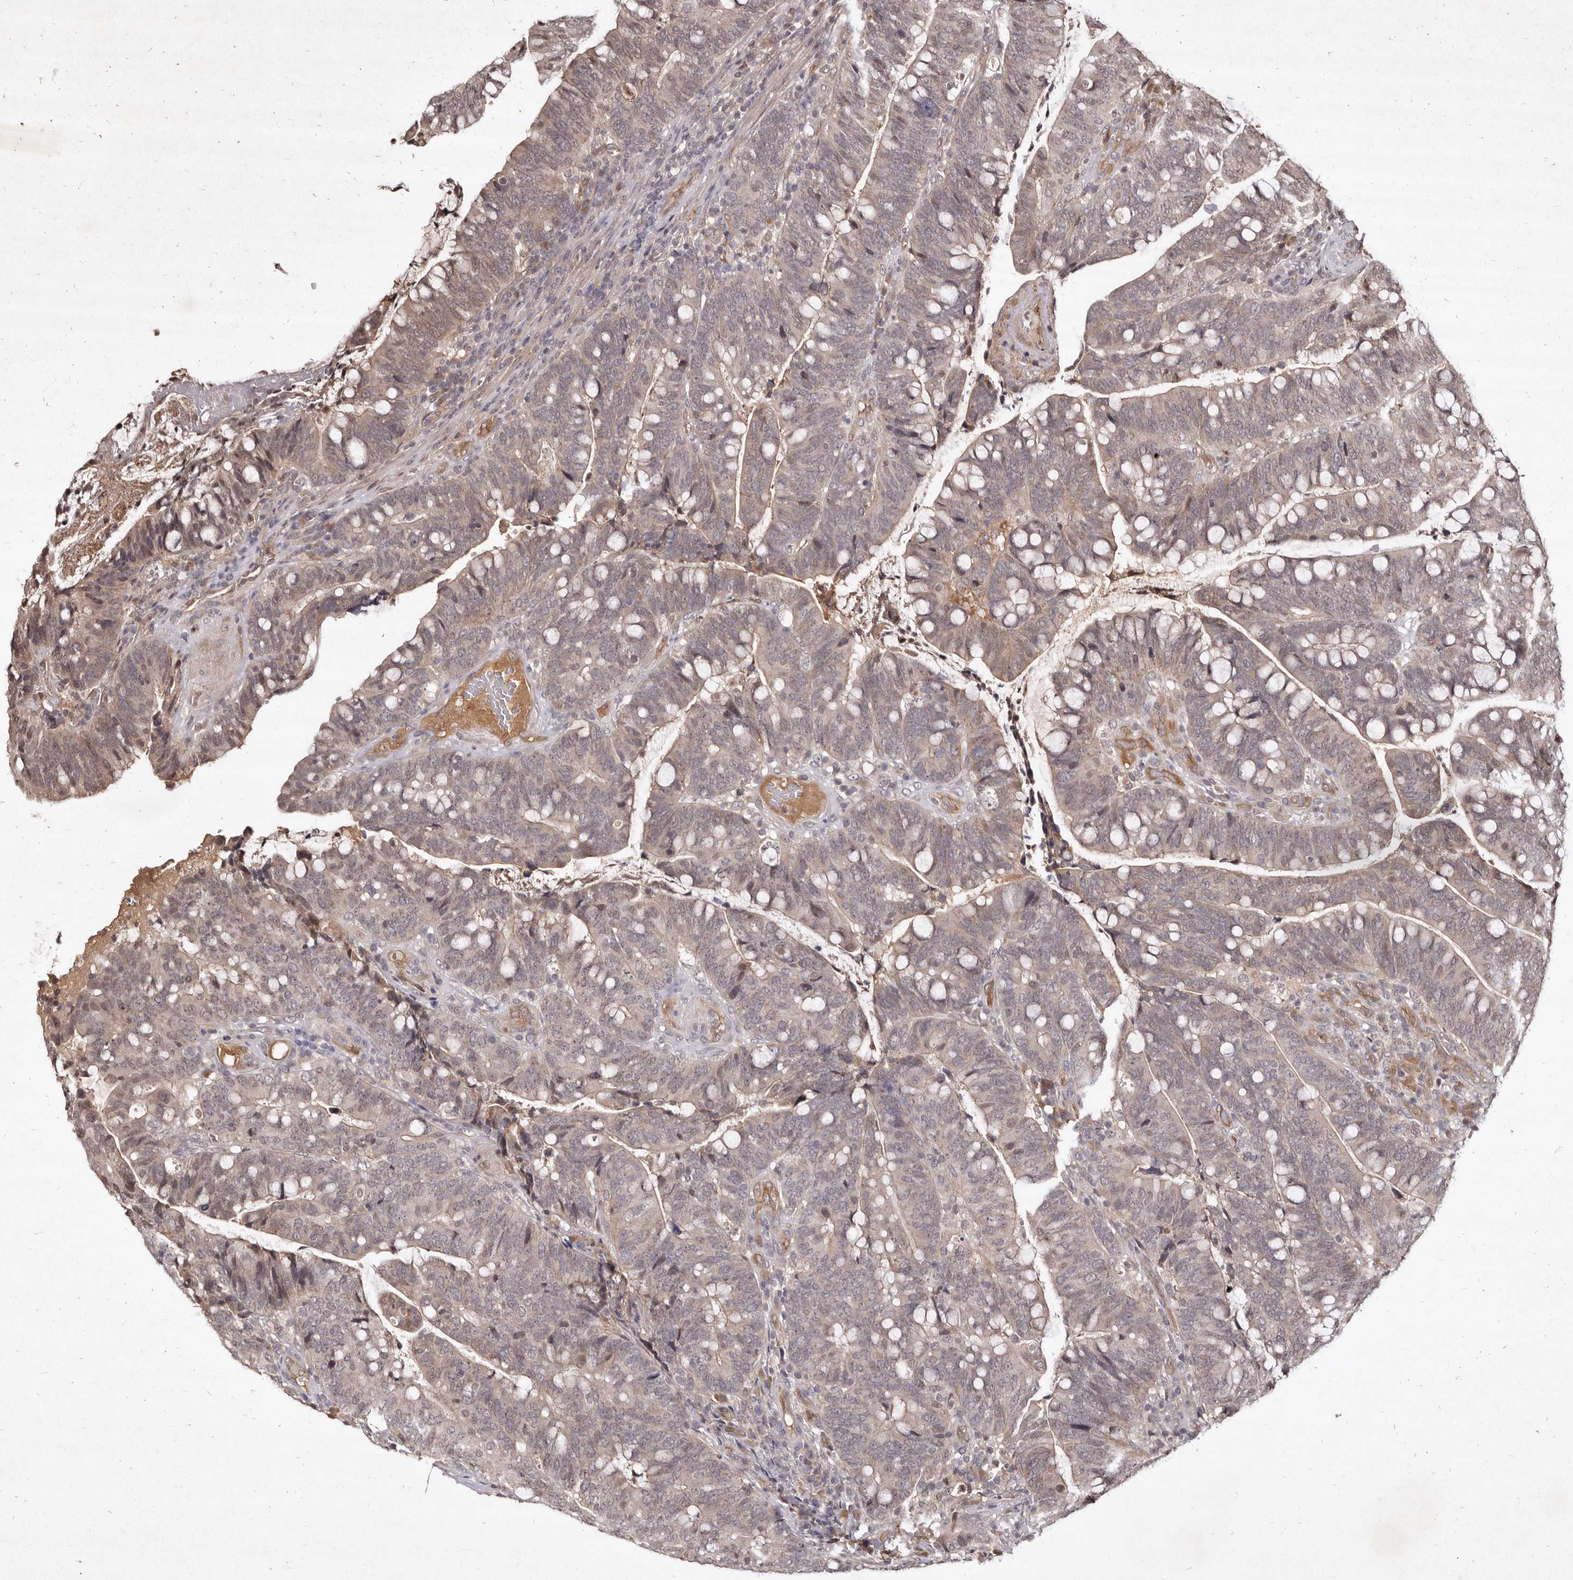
{"staining": {"intensity": "weak", "quantity": "25%-75%", "location": "cytoplasmic/membranous,nuclear"}, "tissue": "colorectal cancer", "cell_type": "Tumor cells", "image_type": "cancer", "snomed": [{"axis": "morphology", "description": "Adenocarcinoma, NOS"}, {"axis": "topography", "description": "Colon"}], "caption": "IHC histopathology image of human colorectal adenocarcinoma stained for a protein (brown), which shows low levels of weak cytoplasmic/membranous and nuclear positivity in approximately 25%-75% of tumor cells.", "gene": "LCORL", "patient": {"sex": "female", "age": 66}}